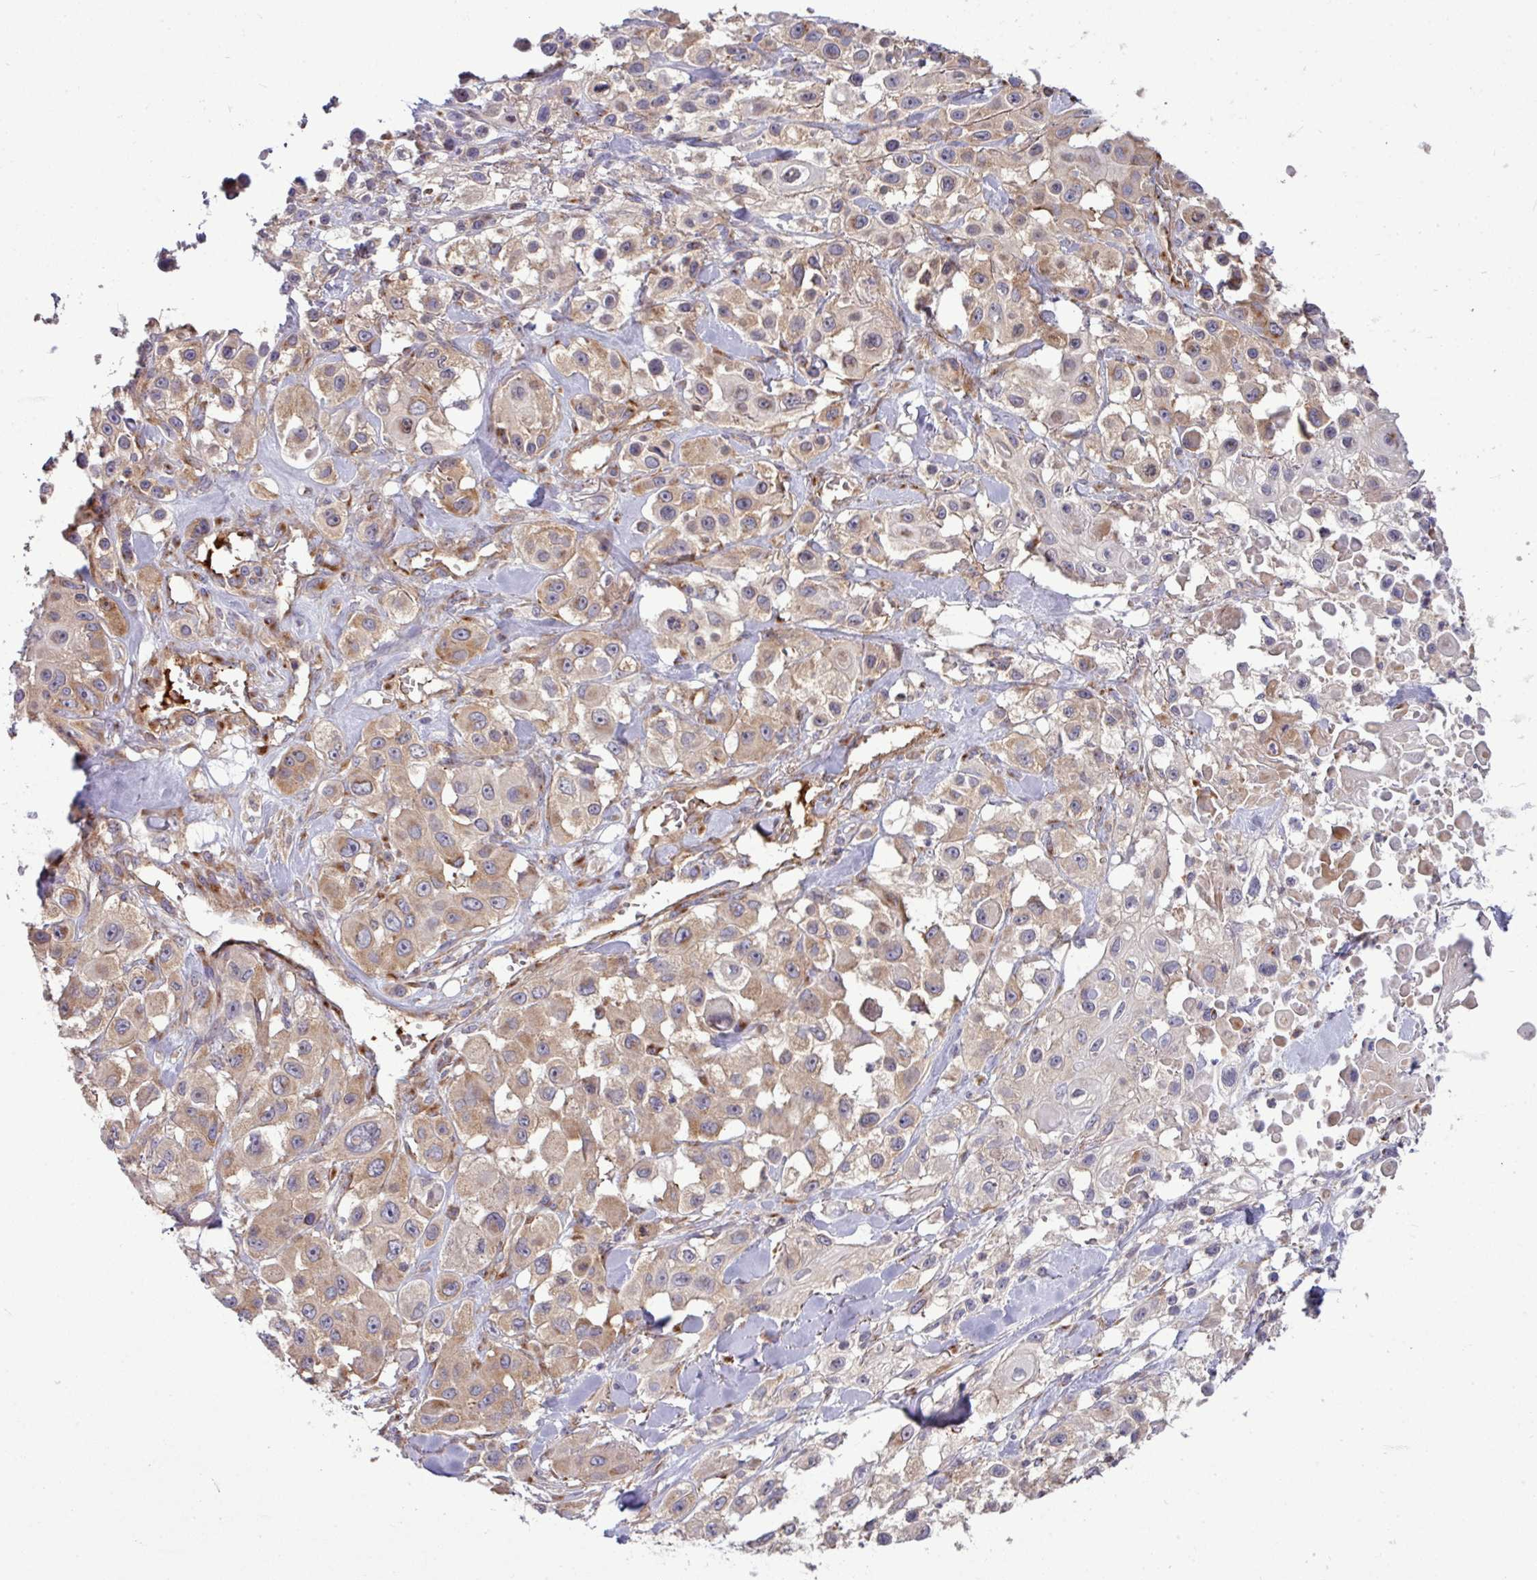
{"staining": {"intensity": "weak", "quantity": ">75%", "location": "cytoplasmic/membranous"}, "tissue": "skin cancer", "cell_type": "Tumor cells", "image_type": "cancer", "snomed": [{"axis": "morphology", "description": "Squamous cell carcinoma, NOS"}, {"axis": "topography", "description": "Skin"}], "caption": "Protein staining of skin cancer tissue displays weak cytoplasmic/membranous staining in about >75% of tumor cells.", "gene": "LSM12", "patient": {"sex": "male", "age": 63}}